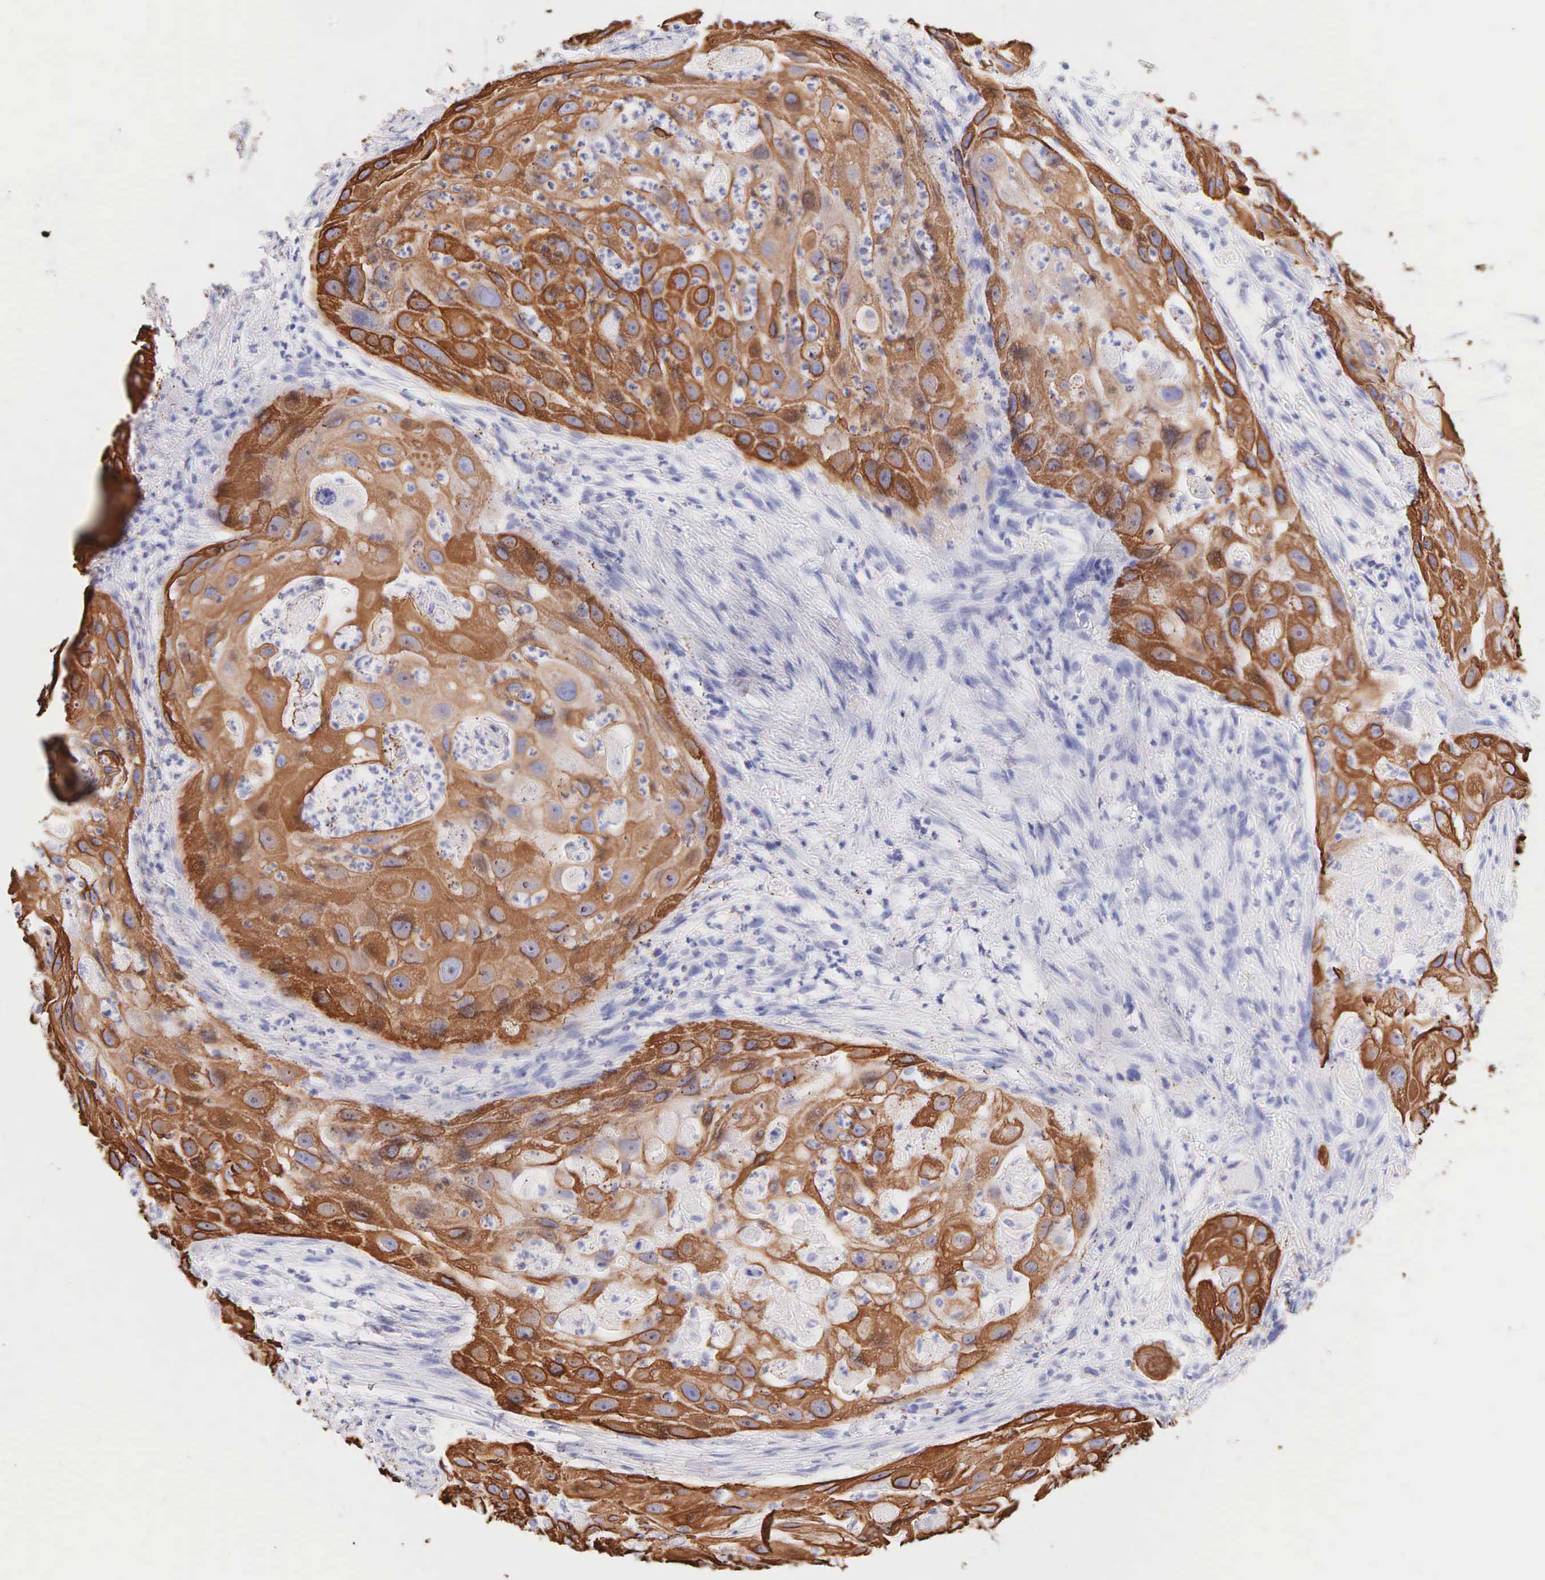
{"staining": {"intensity": "strong", "quantity": ">75%", "location": "cytoplasmic/membranous"}, "tissue": "head and neck cancer", "cell_type": "Tumor cells", "image_type": "cancer", "snomed": [{"axis": "morphology", "description": "Squamous cell carcinoma, NOS"}, {"axis": "topography", "description": "Head-Neck"}], "caption": "Protein analysis of head and neck cancer tissue reveals strong cytoplasmic/membranous expression in approximately >75% of tumor cells. (DAB = brown stain, brightfield microscopy at high magnification).", "gene": "KRT14", "patient": {"sex": "male", "age": 64}}